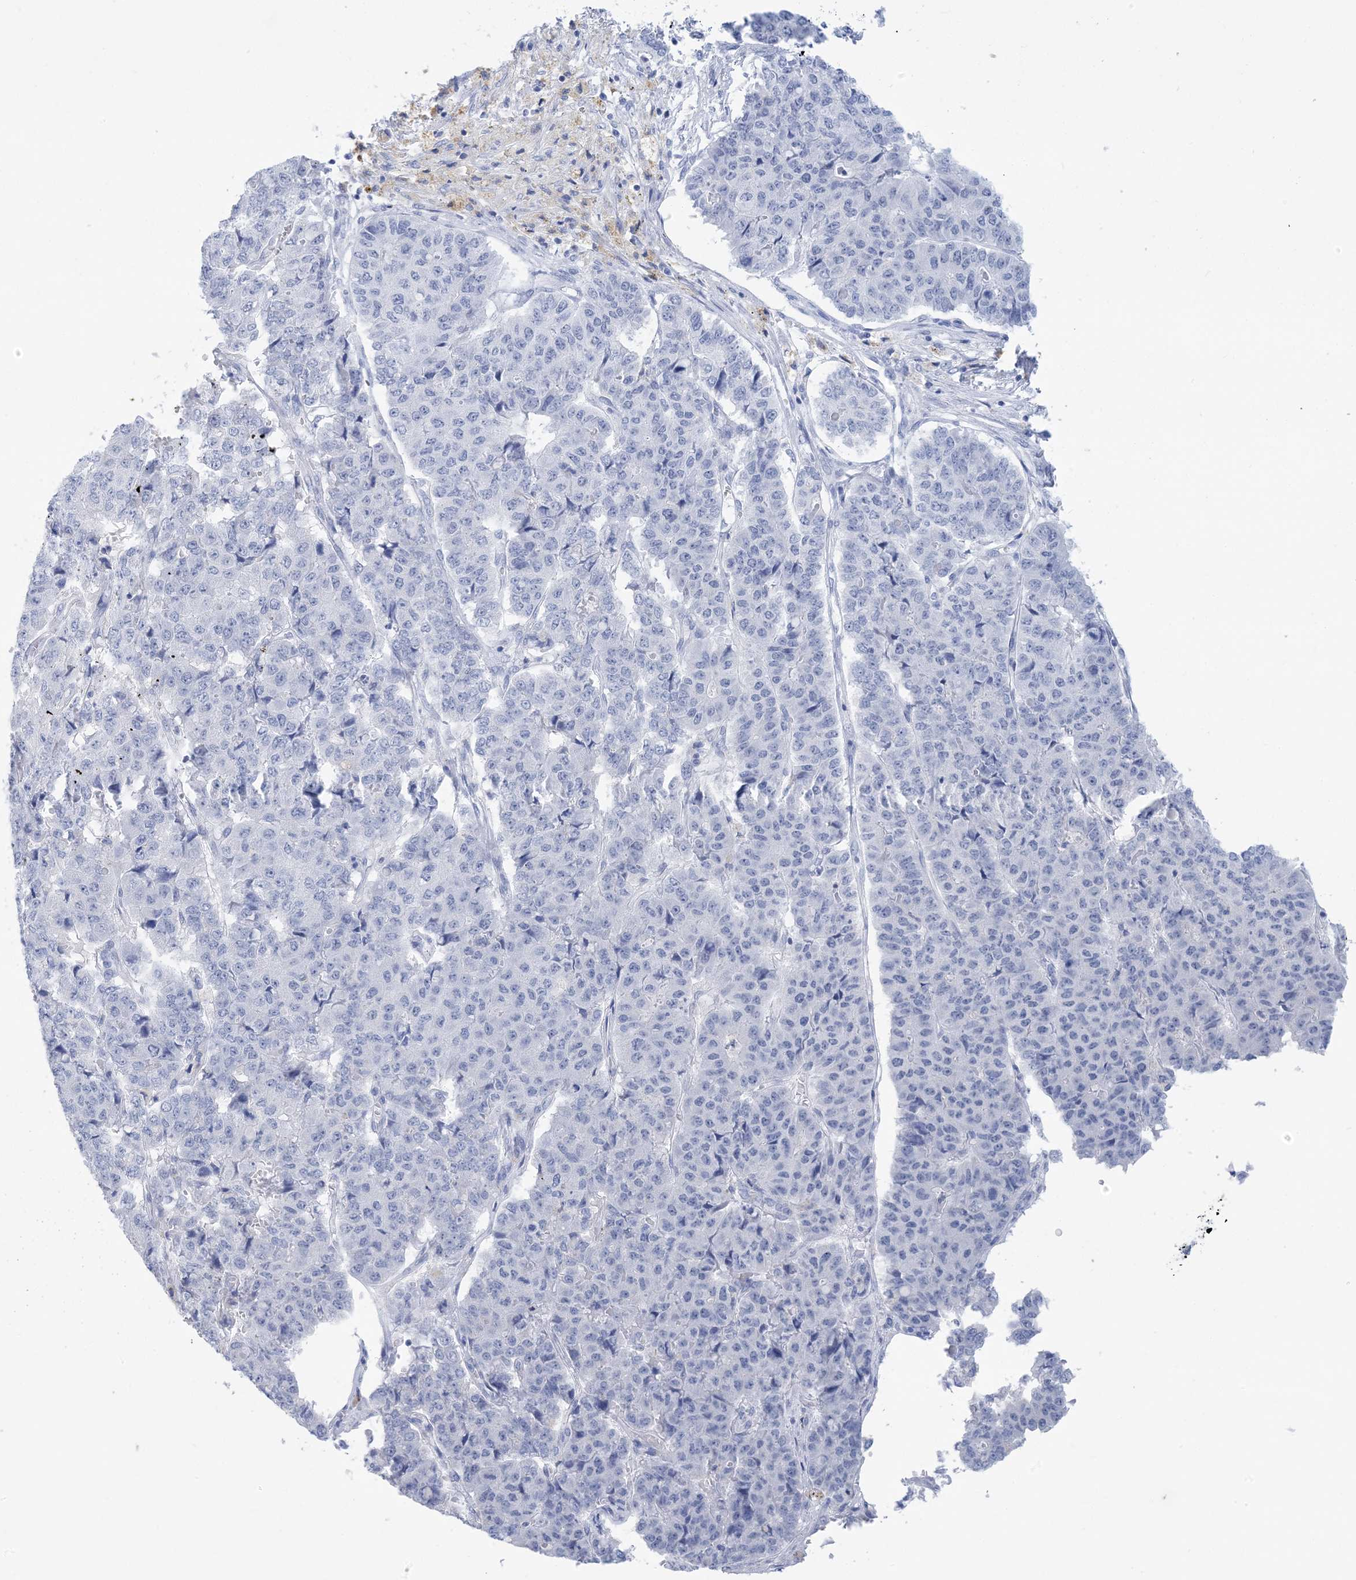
{"staining": {"intensity": "negative", "quantity": "none", "location": "none"}, "tissue": "pancreatic cancer", "cell_type": "Tumor cells", "image_type": "cancer", "snomed": [{"axis": "morphology", "description": "Adenocarcinoma, NOS"}, {"axis": "topography", "description": "Pancreas"}], "caption": "IHC of human pancreatic cancer demonstrates no staining in tumor cells.", "gene": "SH3YL1", "patient": {"sex": "male", "age": 50}}